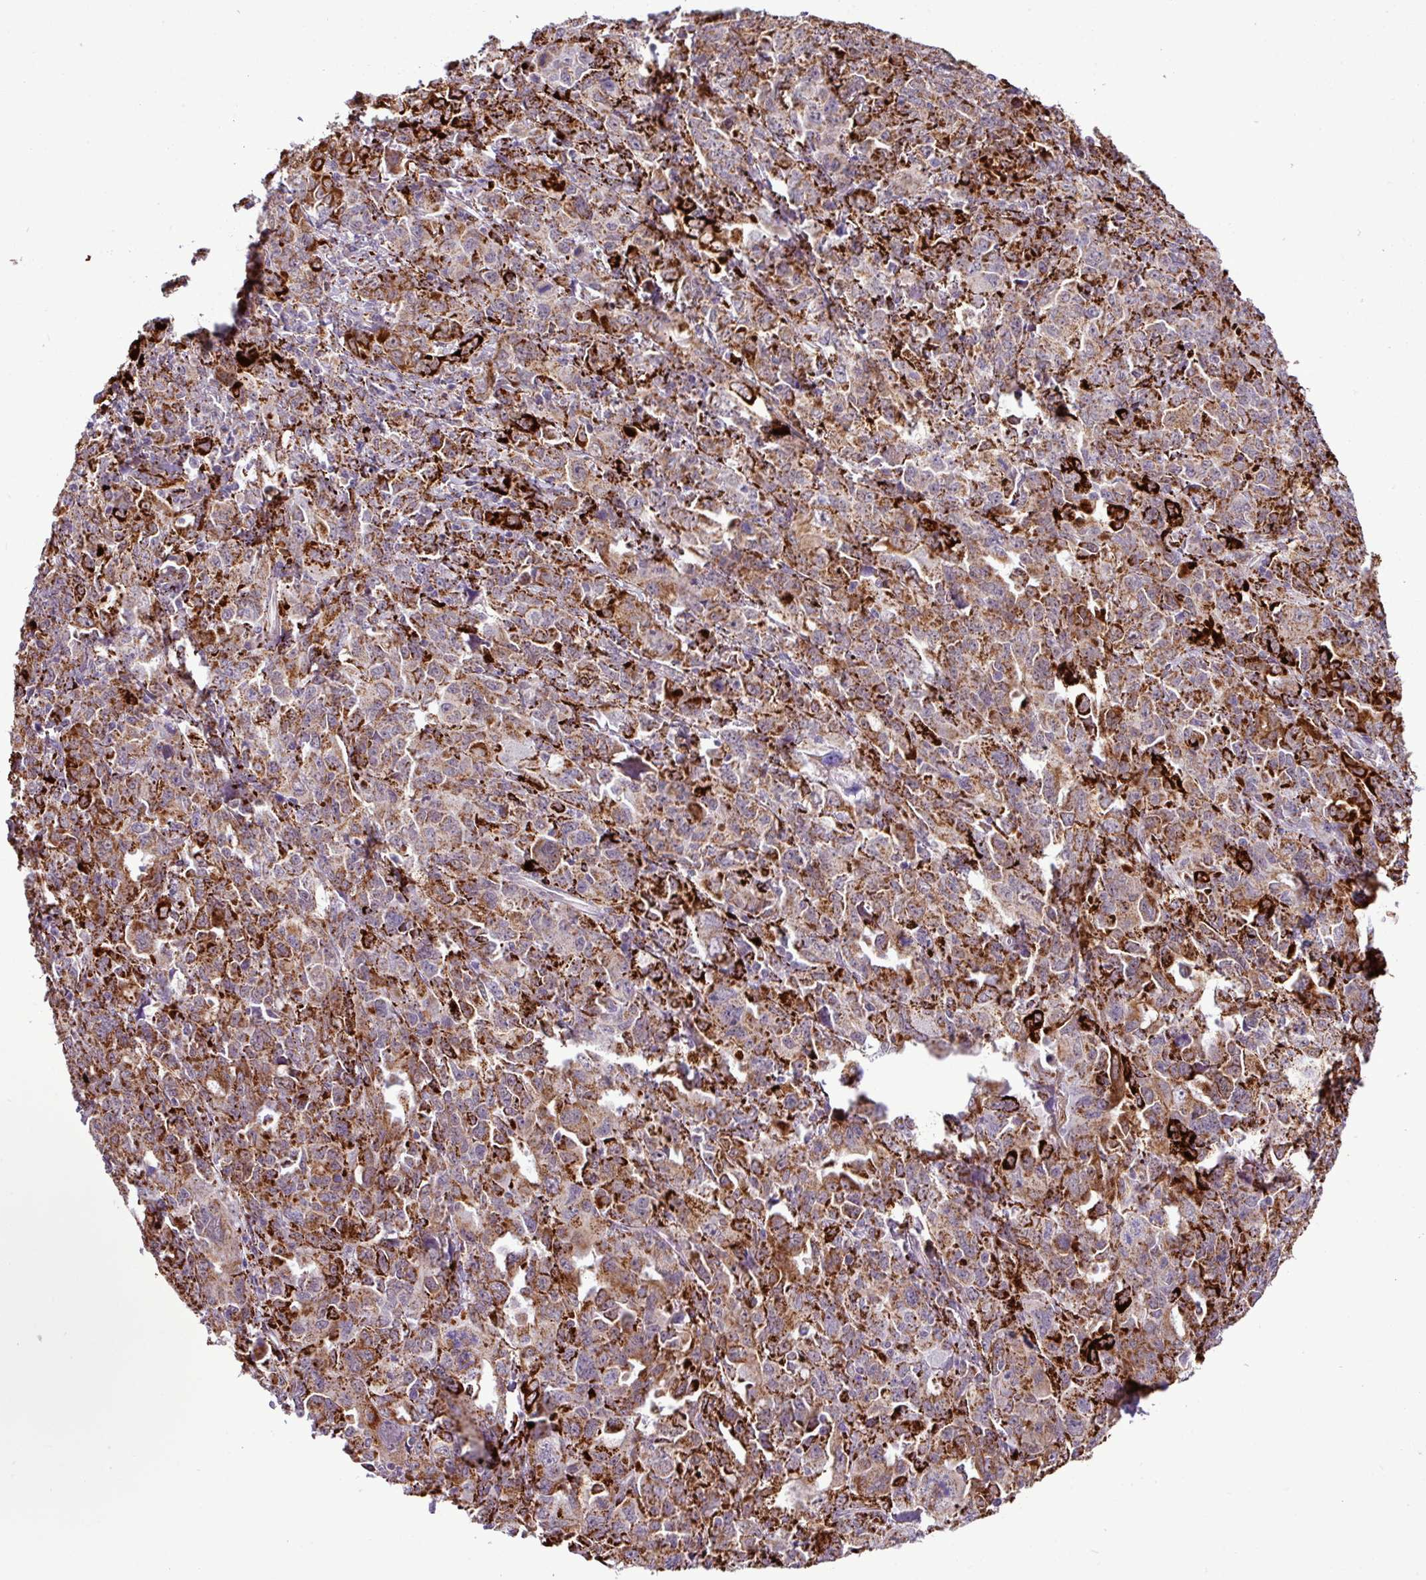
{"staining": {"intensity": "strong", "quantity": "25%-75%", "location": "cytoplasmic/membranous"}, "tissue": "ovarian cancer", "cell_type": "Tumor cells", "image_type": "cancer", "snomed": [{"axis": "morphology", "description": "Adenocarcinoma, NOS"}, {"axis": "morphology", "description": "Carcinoma, endometroid"}, {"axis": "topography", "description": "Ovary"}], "caption": "This image demonstrates immunohistochemistry (IHC) staining of adenocarcinoma (ovarian), with high strong cytoplasmic/membranous staining in approximately 25%-75% of tumor cells.", "gene": "SGPP1", "patient": {"sex": "female", "age": 72}}